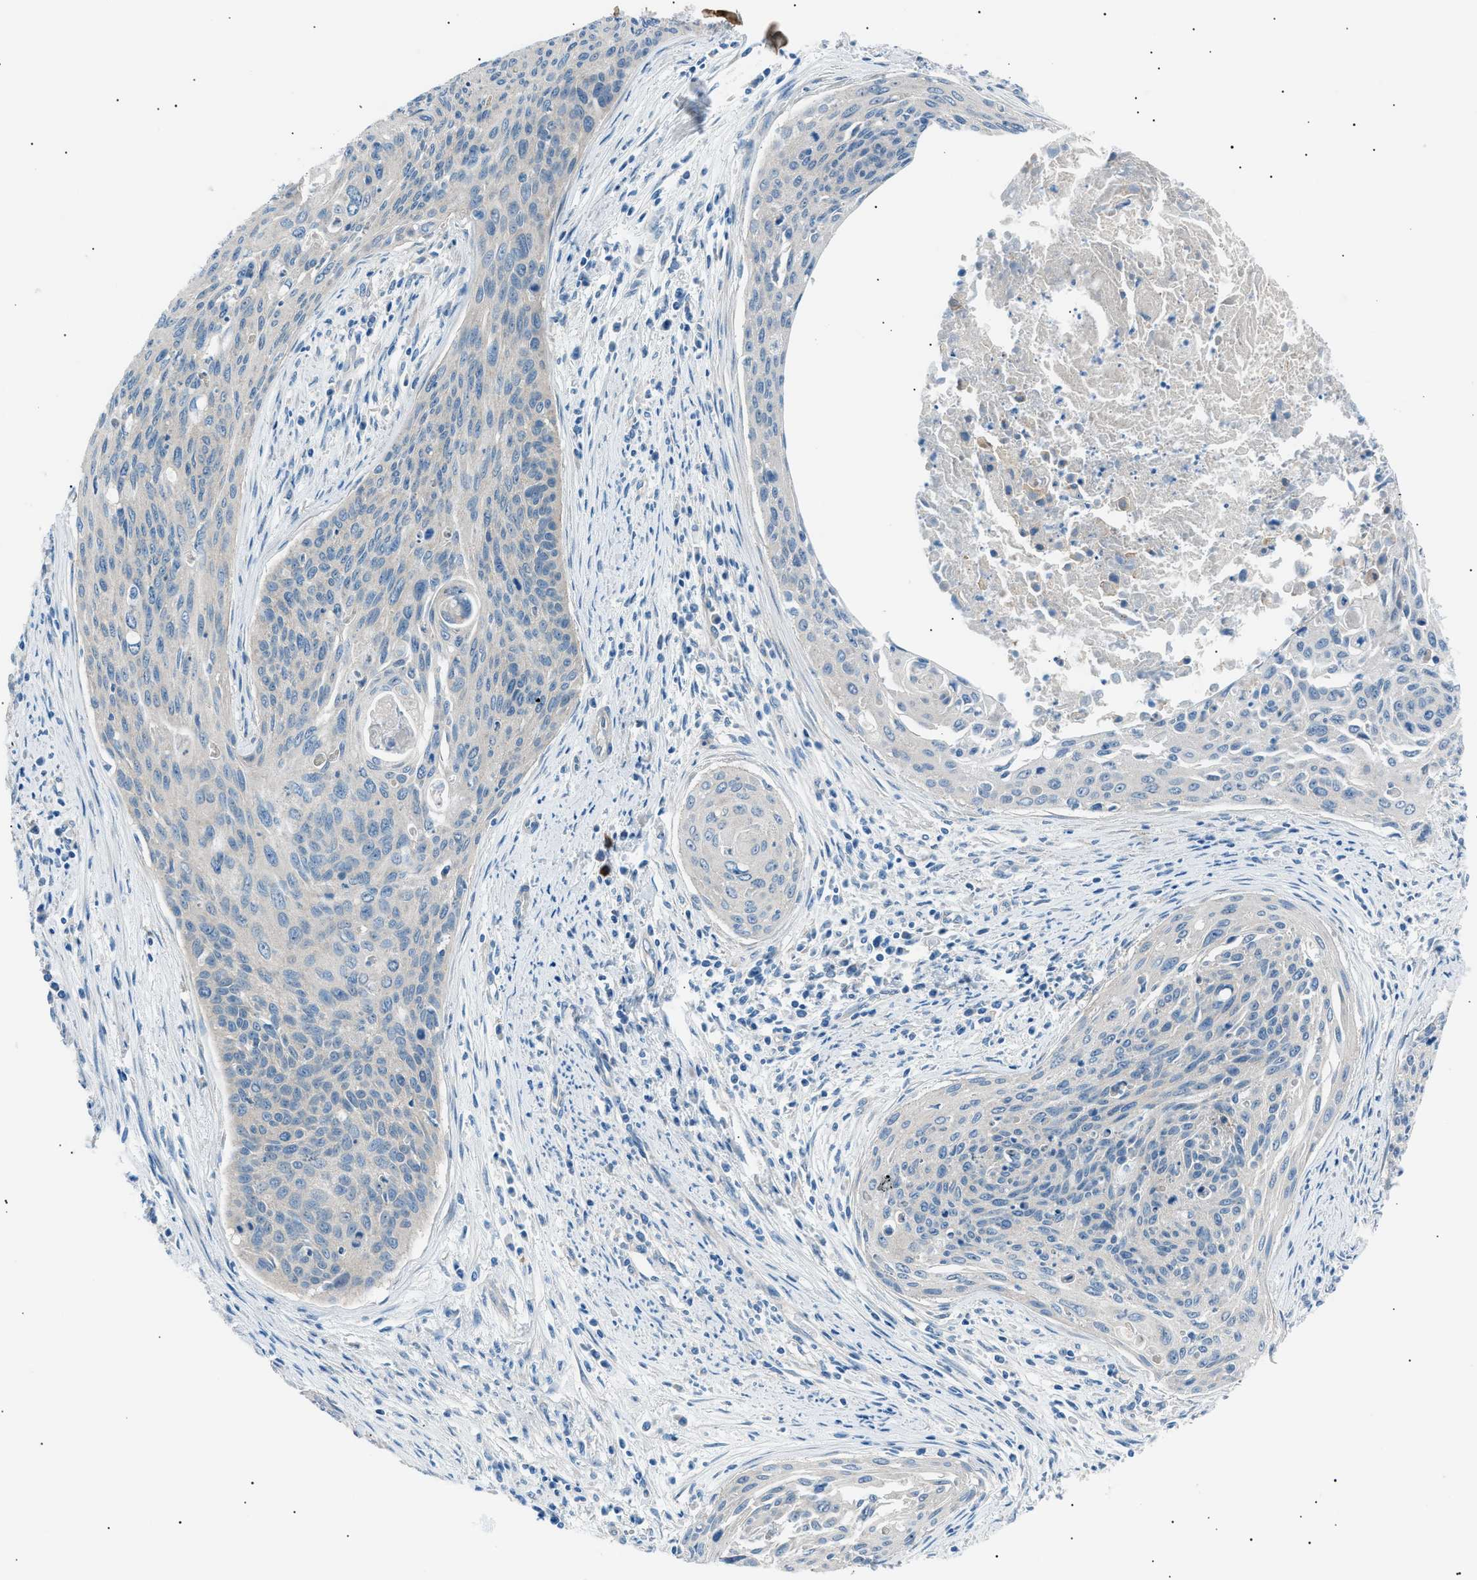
{"staining": {"intensity": "negative", "quantity": "none", "location": "none"}, "tissue": "cervical cancer", "cell_type": "Tumor cells", "image_type": "cancer", "snomed": [{"axis": "morphology", "description": "Squamous cell carcinoma, NOS"}, {"axis": "topography", "description": "Cervix"}], "caption": "Tumor cells show no significant protein positivity in cervical squamous cell carcinoma.", "gene": "LRRC37B", "patient": {"sex": "female", "age": 55}}